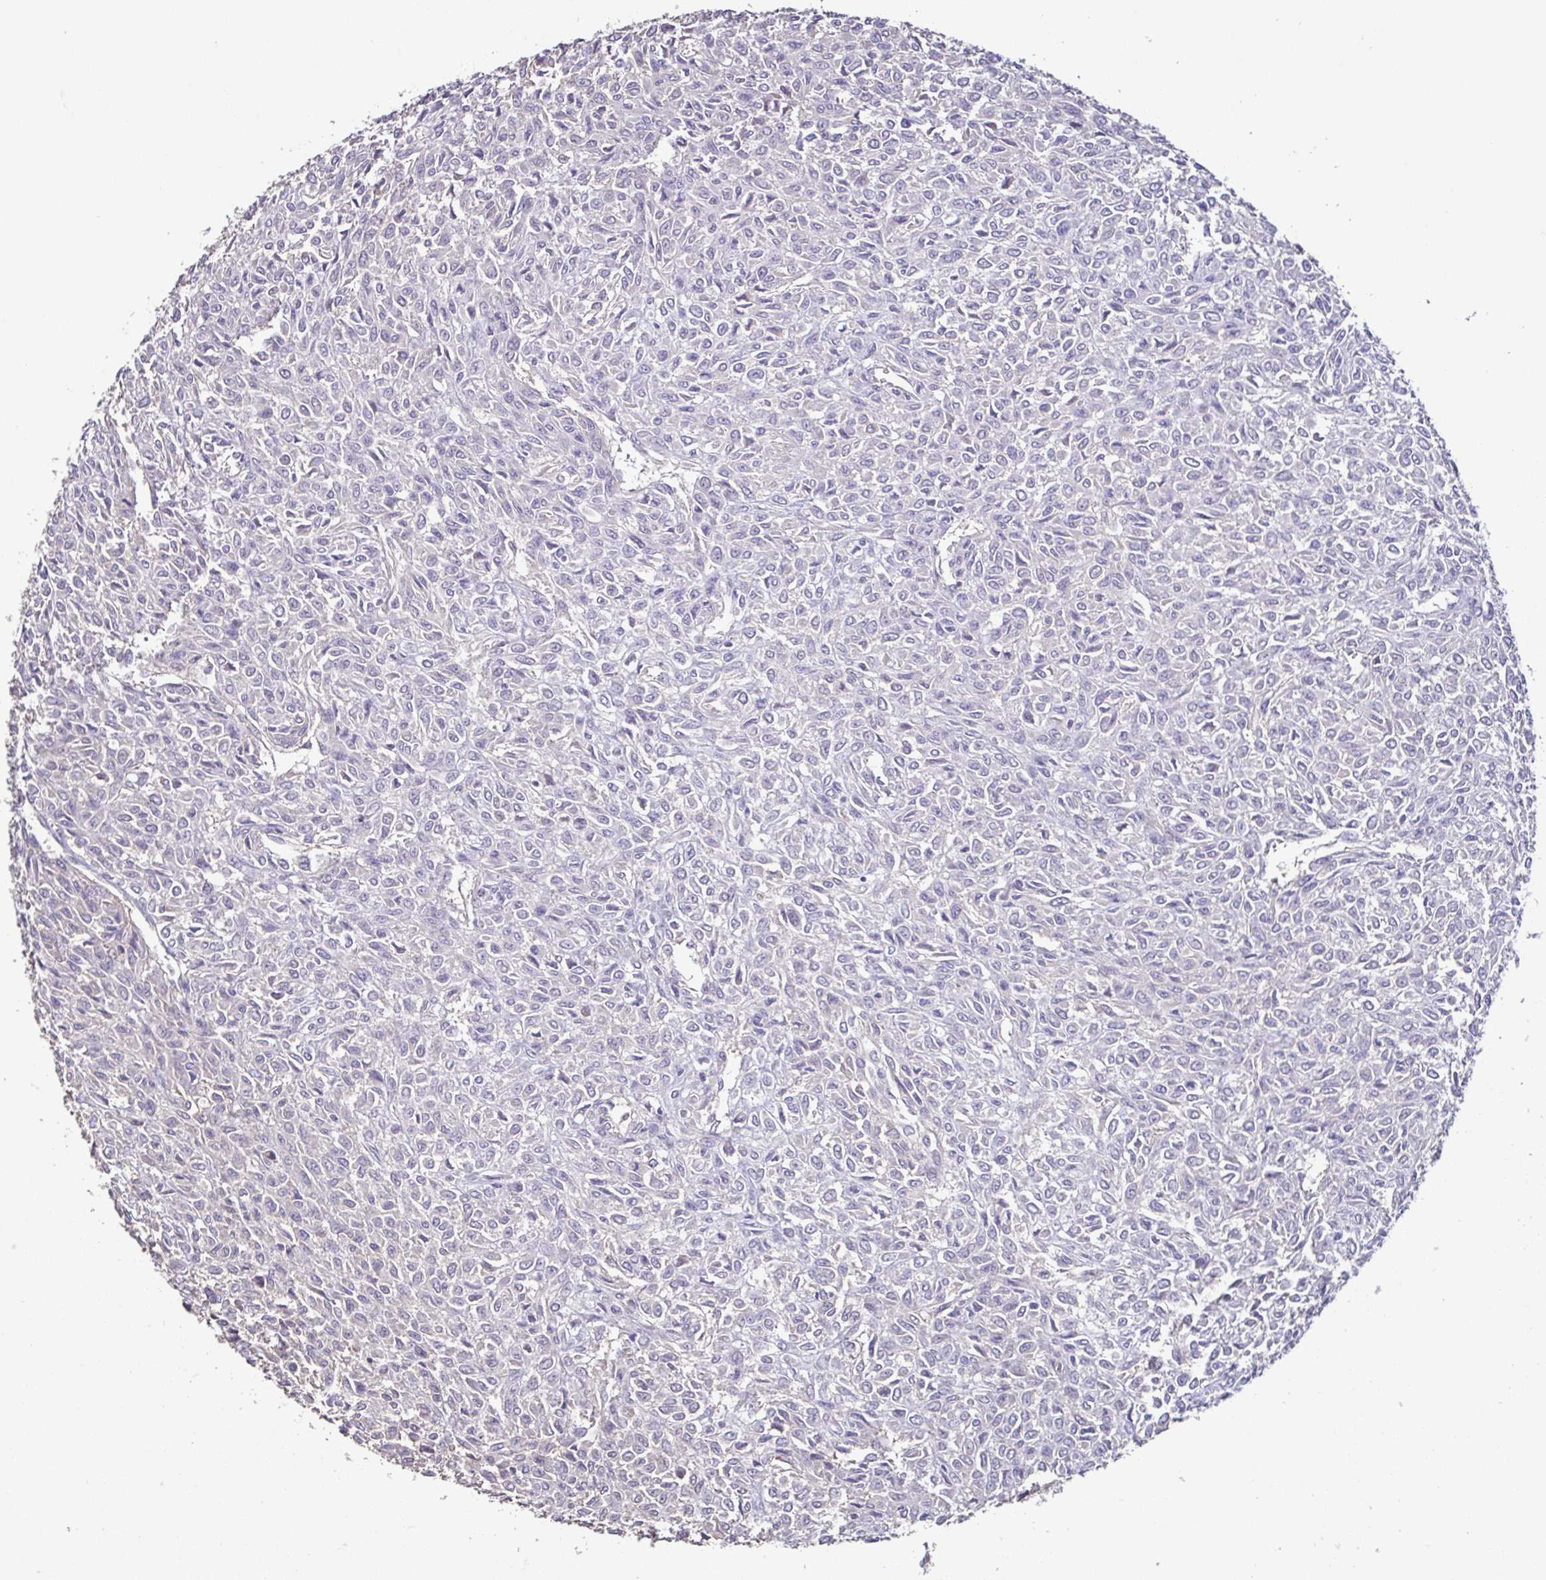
{"staining": {"intensity": "negative", "quantity": "none", "location": "none"}, "tissue": "renal cancer", "cell_type": "Tumor cells", "image_type": "cancer", "snomed": [{"axis": "morphology", "description": "Adenocarcinoma, NOS"}, {"axis": "topography", "description": "Kidney"}], "caption": "IHC of renal adenocarcinoma displays no expression in tumor cells. Nuclei are stained in blue.", "gene": "ACTRT2", "patient": {"sex": "male", "age": 58}}